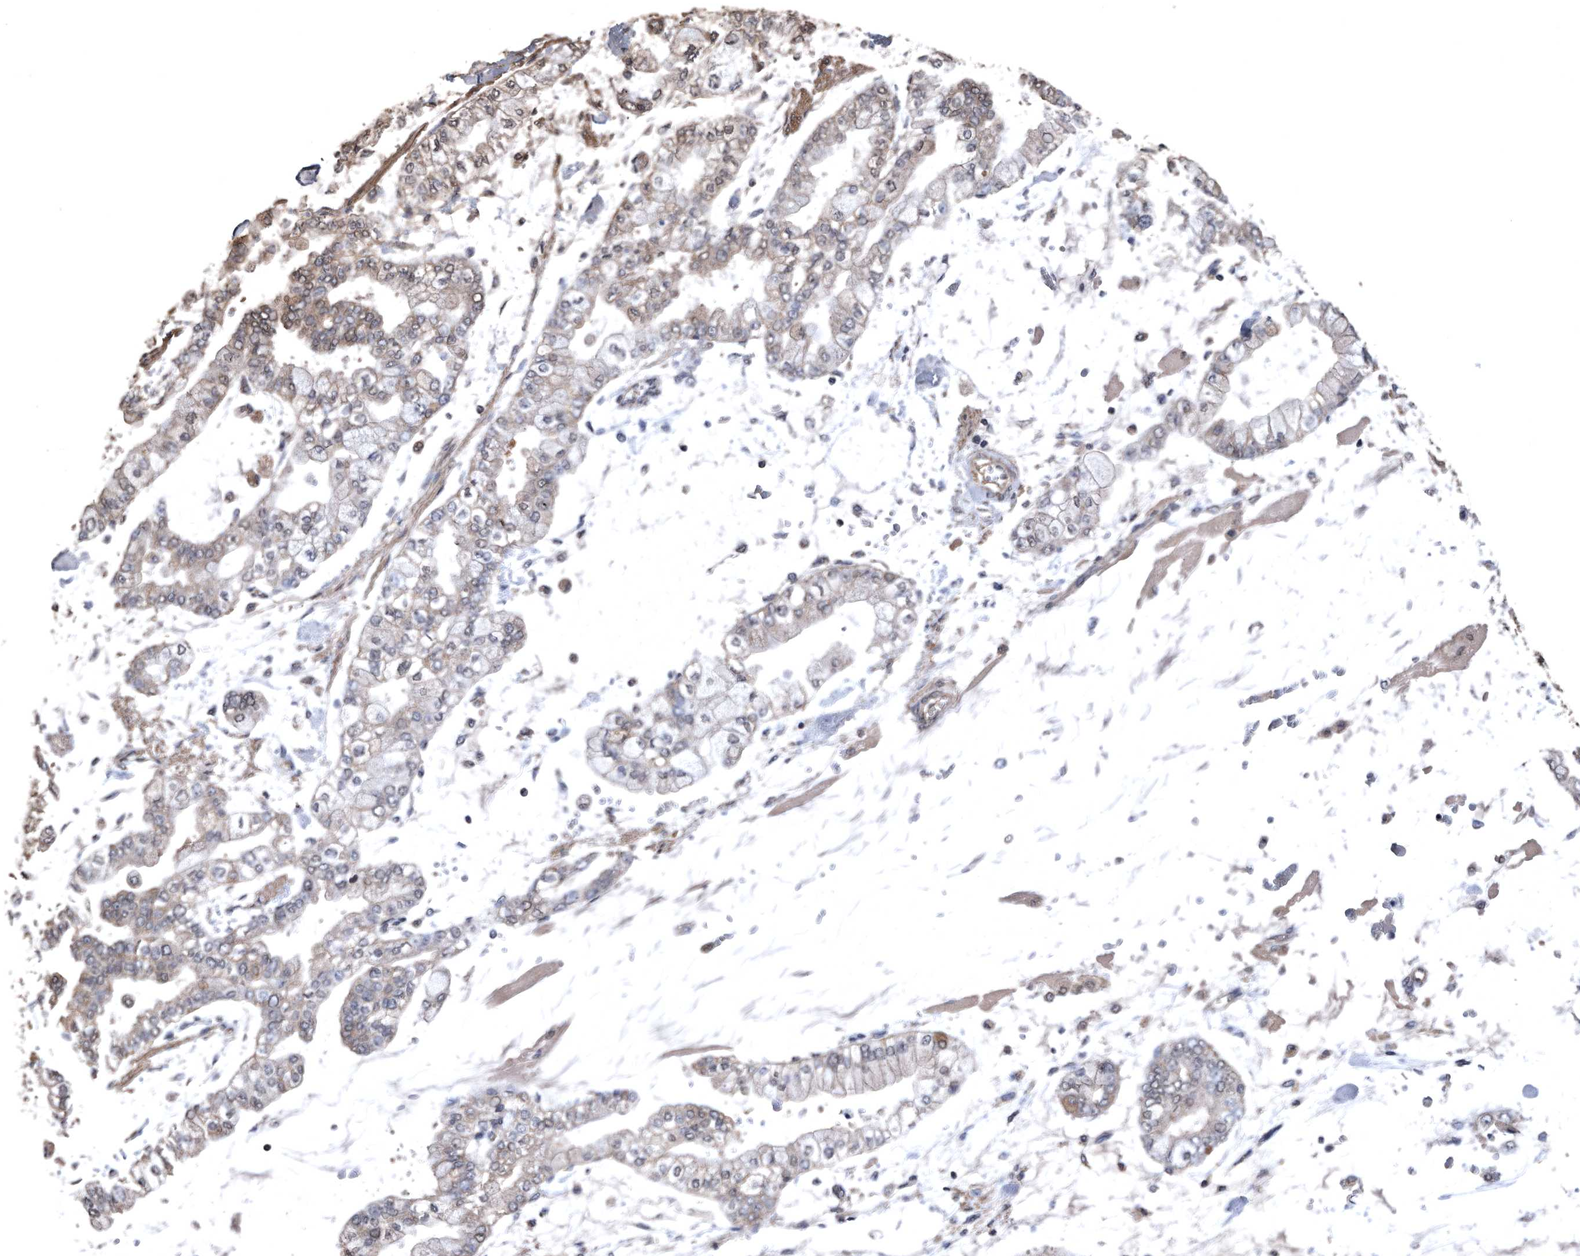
{"staining": {"intensity": "weak", "quantity": "<25%", "location": "cytoplasmic/membranous"}, "tissue": "stomach cancer", "cell_type": "Tumor cells", "image_type": "cancer", "snomed": [{"axis": "morphology", "description": "Normal tissue, NOS"}, {"axis": "morphology", "description": "Adenocarcinoma, NOS"}, {"axis": "topography", "description": "Stomach, upper"}, {"axis": "topography", "description": "Stomach"}], "caption": "Immunohistochemistry of stomach cancer reveals no staining in tumor cells. (DAB (3,3'-diaminobenzidine) immunohistochemistry, high magnification).", "gene": "NRBP1", "patient": {"sex": "male", "age": 76}}